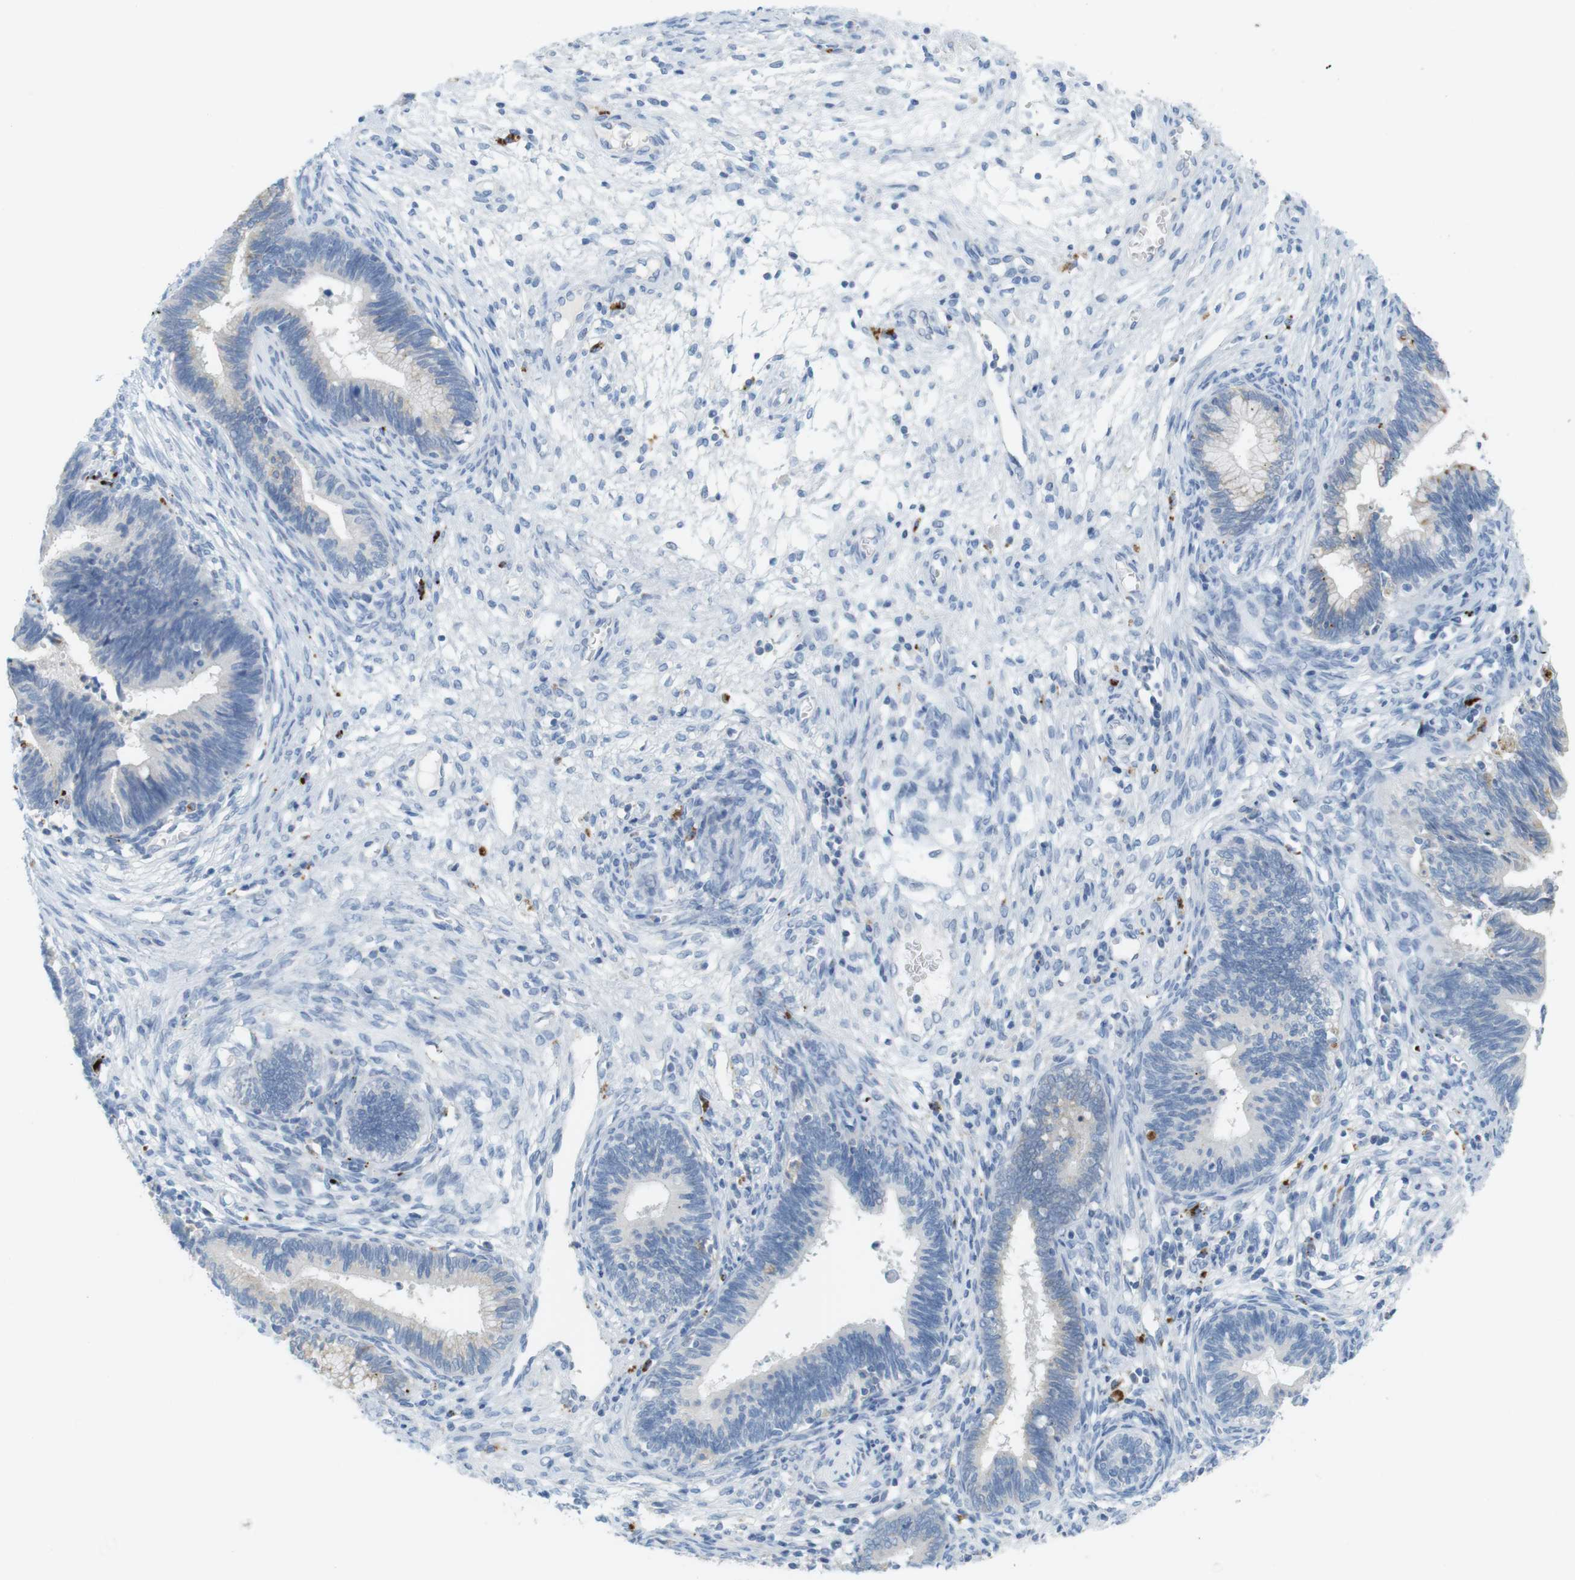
{"staining": {"intensity": "negative", "quantity": "none", "location": "none"}, "tissue": "cervical cancer", "cell_type": "Tumor cells", "image_type": "cancer", "snomed": [{"axis": "morphology", "description": "Adenocarcinoma, NOS"}, {"axis": "topography", "description": "Cervix"}], "caption": "An image of cervical cancer (adenocarcinoma) stained for a protein displays no brown staining in tumor cells.", "gene": "YIPF1", "patient": {"sex": "female", "age": 44}}